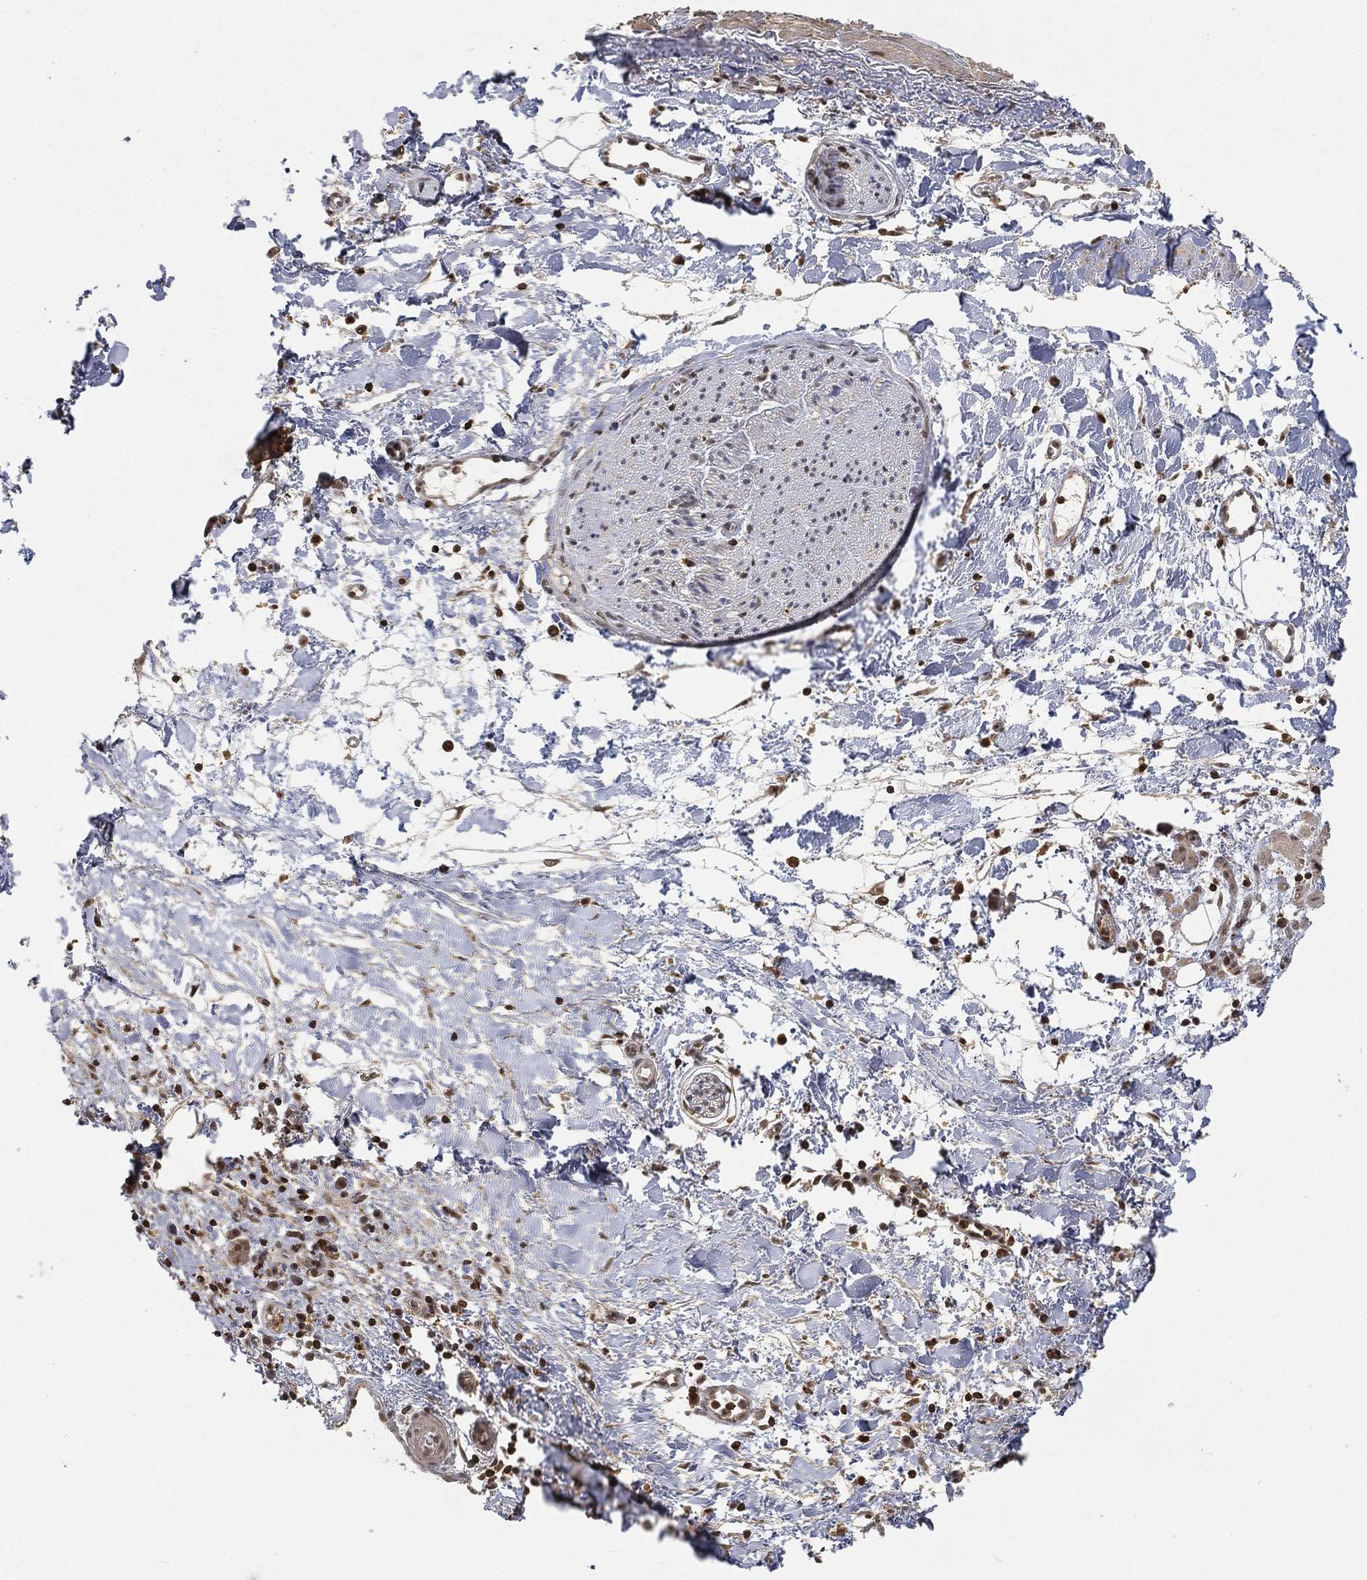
{"staining": {"intensity": "negative", "quantity": "none", "location": "none"}, "tissue": "adipose tissue", "cell_type": "Adipocytes", "image_type": "normal", "snomed": [{"axis": "morphology", "description": "Normal tissue, NOS"}, {"axis": "morphology", "description": "Adenocarcinoma, NOS"}, {"axis": "topography", "description": "Pancreas"}, {"axis": "topography", "description": "Peripheral nerve tissue"}], "caption": "There is no significant expression in adipocytes of adipose tissue. (DAB immunohistochemistry with hematoxylin counter stain).", "gene": "WDR26", "patient": {"sex": "male", "age": 61}}